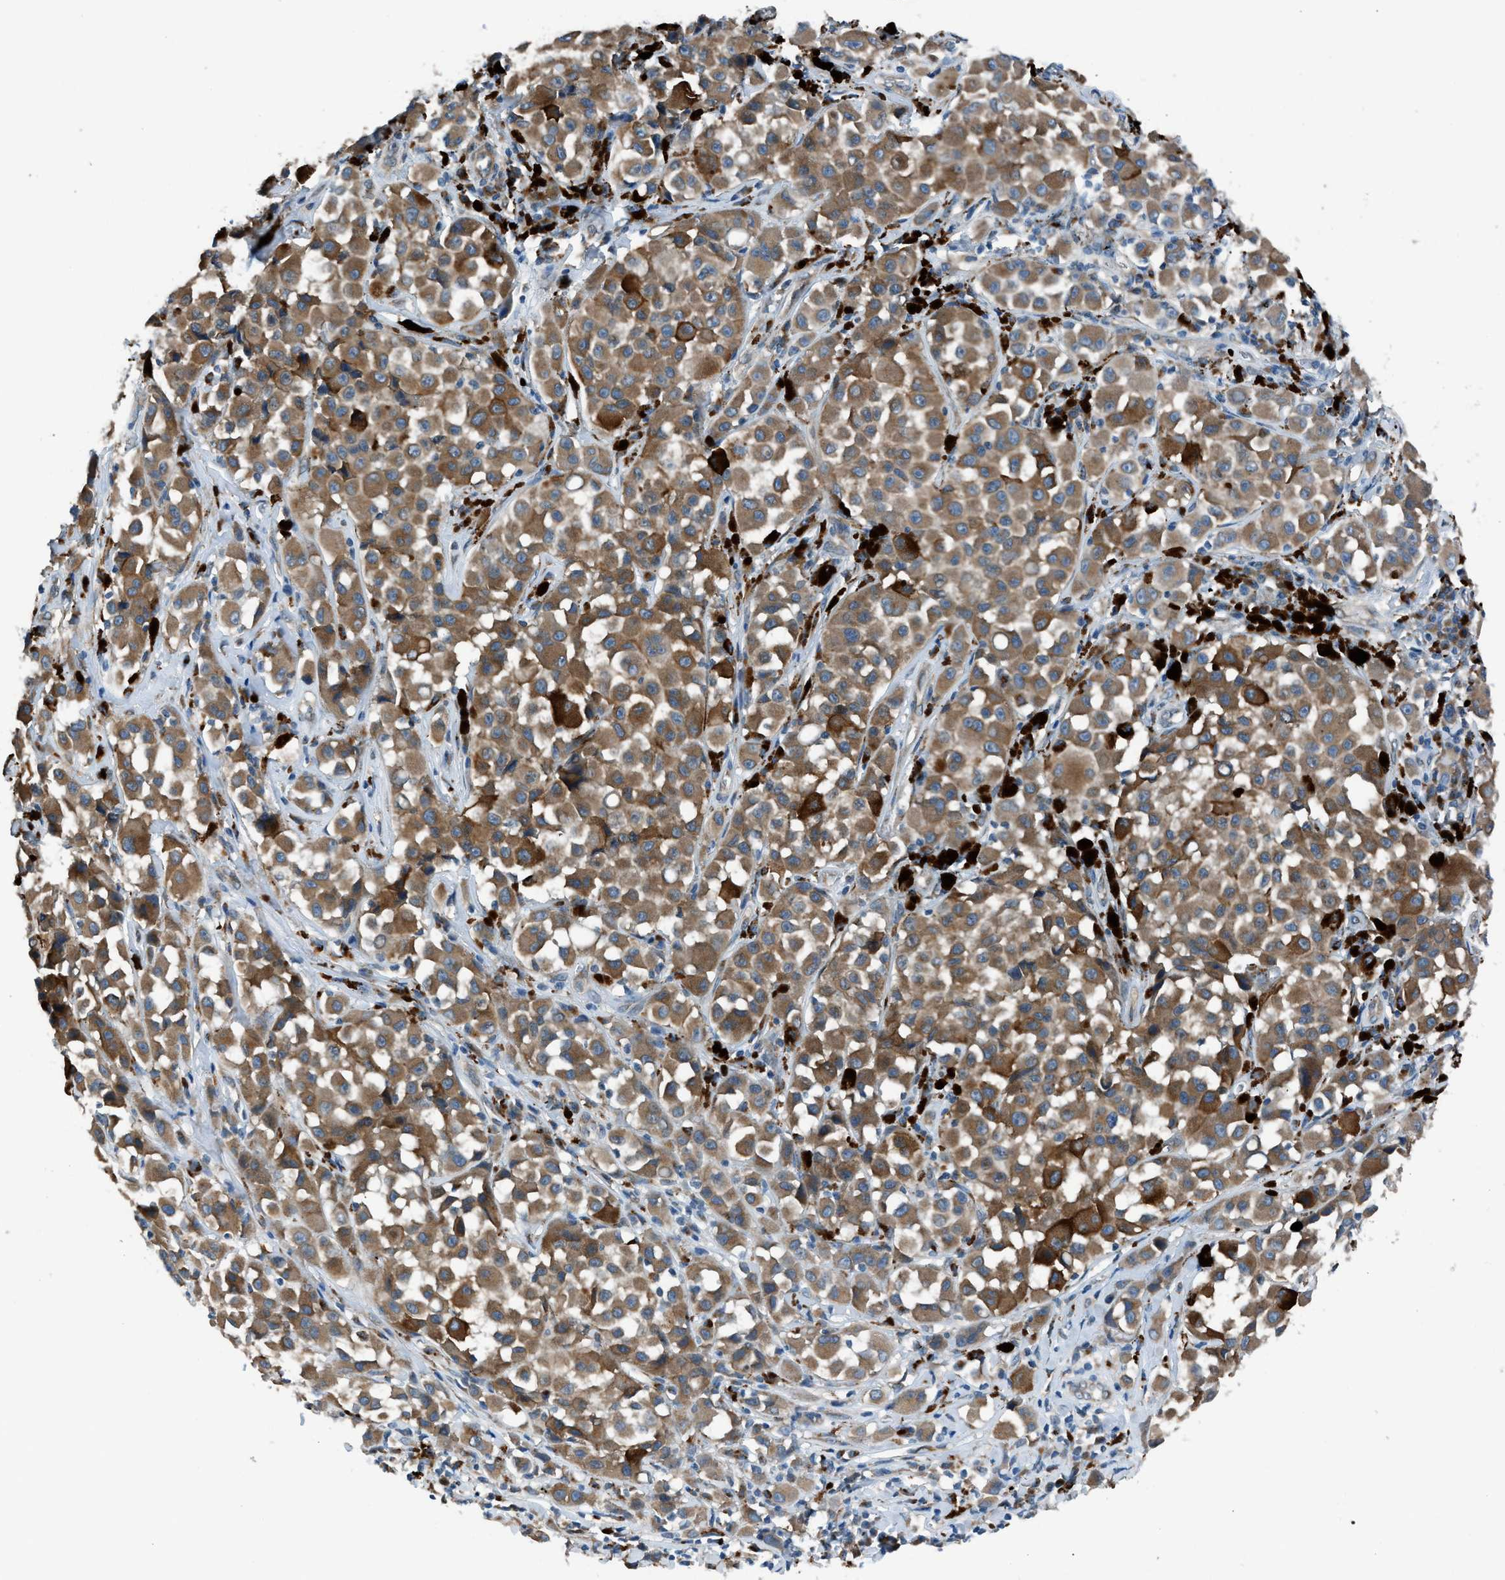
{"staining": {"intensity": "moderate", "quantity": ">75%", "location": "cytoplasmic/membranous"}, "tissue": "melanoma", "cell_type": "Tumor cells", "image_type": "cancer", "snomed": [{"axis": "morphology", "description": "Malignant melanoma, NOS"}, {"axis": "topography", "description": "Skin"}], "caption": "A photomicrograph of human malignant melanoma stained for a protein displays moderate cytoplasmic/membranous brown staining in tumor cells. The protein is stained brown, and the nuclei are stained in blue (DAB (3,3'-diaminobenzidine) IHC with brightfield microscopy, high magnification).", "gene": "LMBR1", "patient": {"sex": "male", "age": 84}}